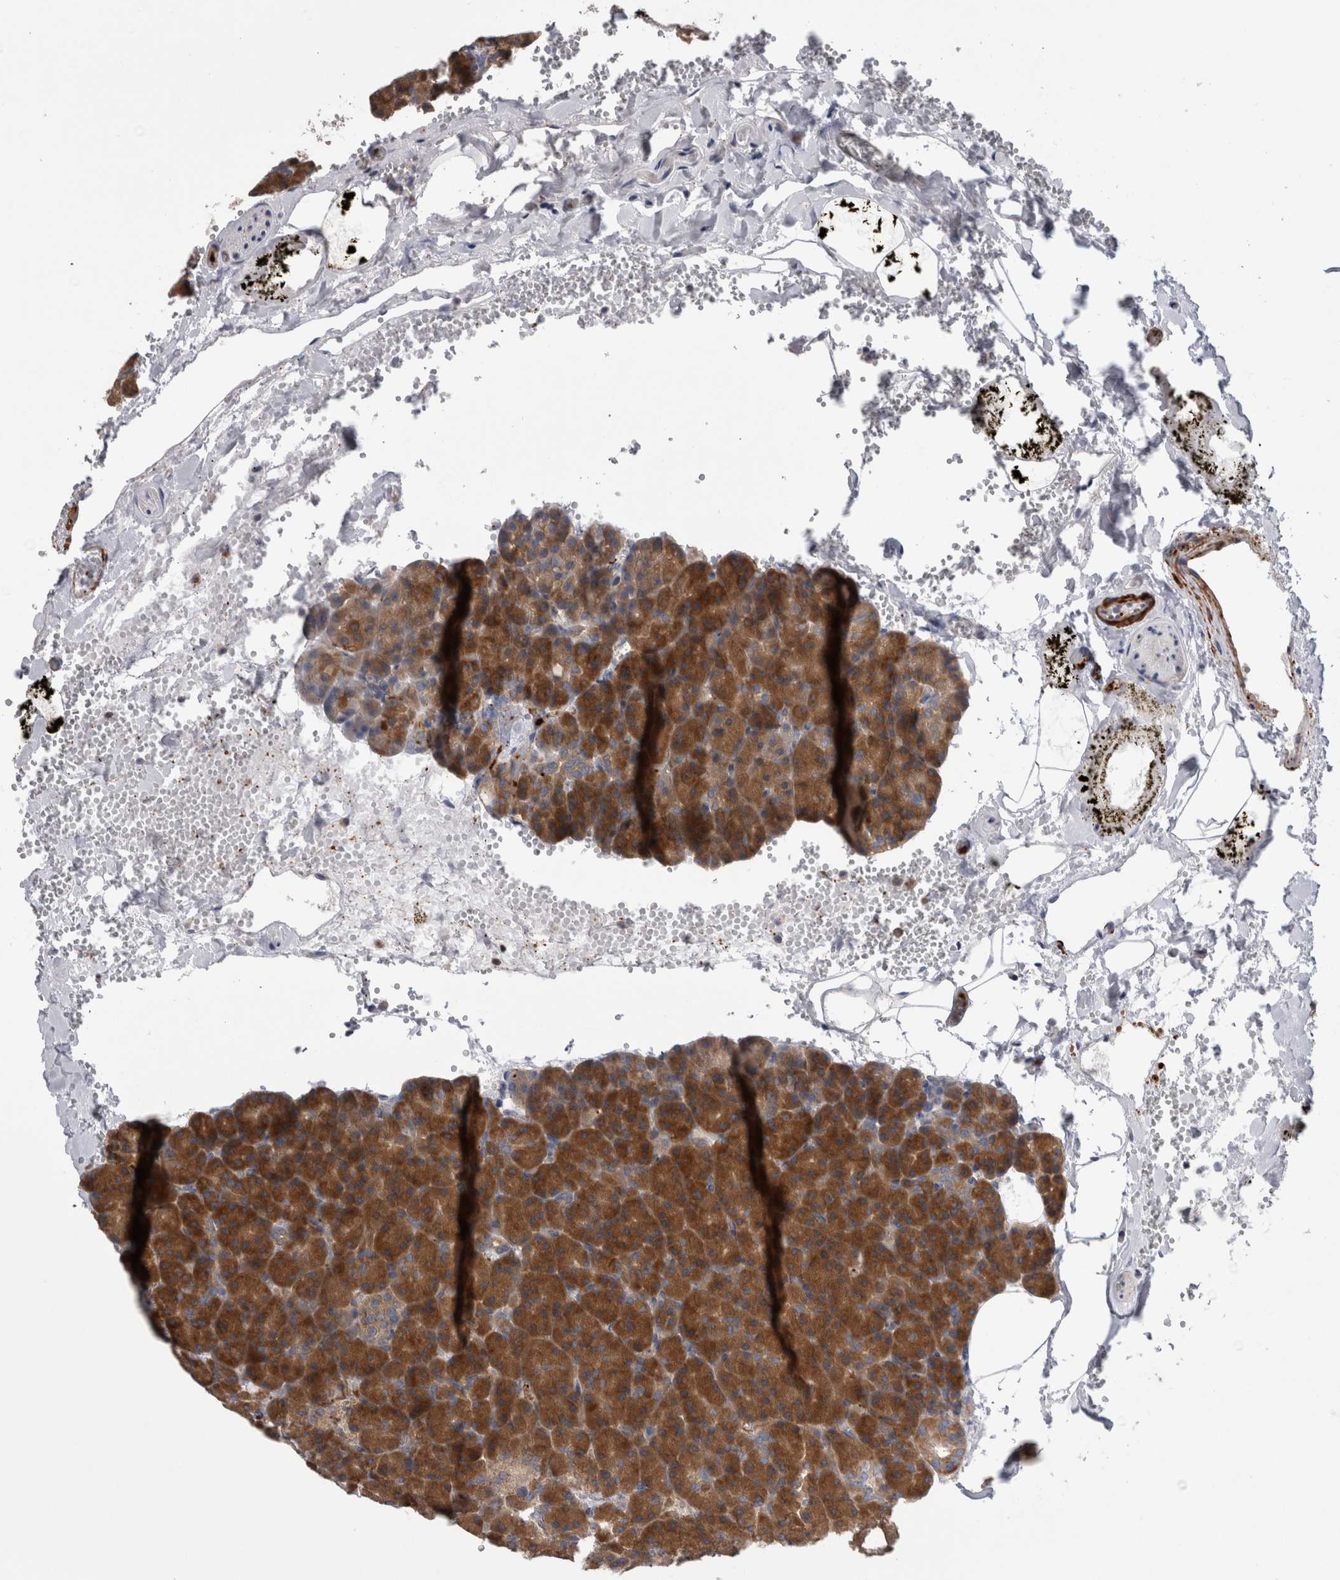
{"staining": {"intensity": "strong", "quantity": ">75%", "location": "cytoplasmic/membranous"}, "tissue": "pancreas", "cell_type": "Exocrine glandular cells", "image_type": "normal", "snomed": [{"axis": "morphology", "description": "Normal tissue, NOS"}, {"axis": "morphology", "description": "Carcinoid, malignant, NOS"}, {"axis": "topography", "description": "Pancreas"}], "caption": "Strong cytoplasmic/membranous expression for a protein is seen in approximately >75% of exocrine glandular cells of benign pancreas using IHC.", "gene": "EPRS1", "patient": {"sex": "female", "age": 35}}